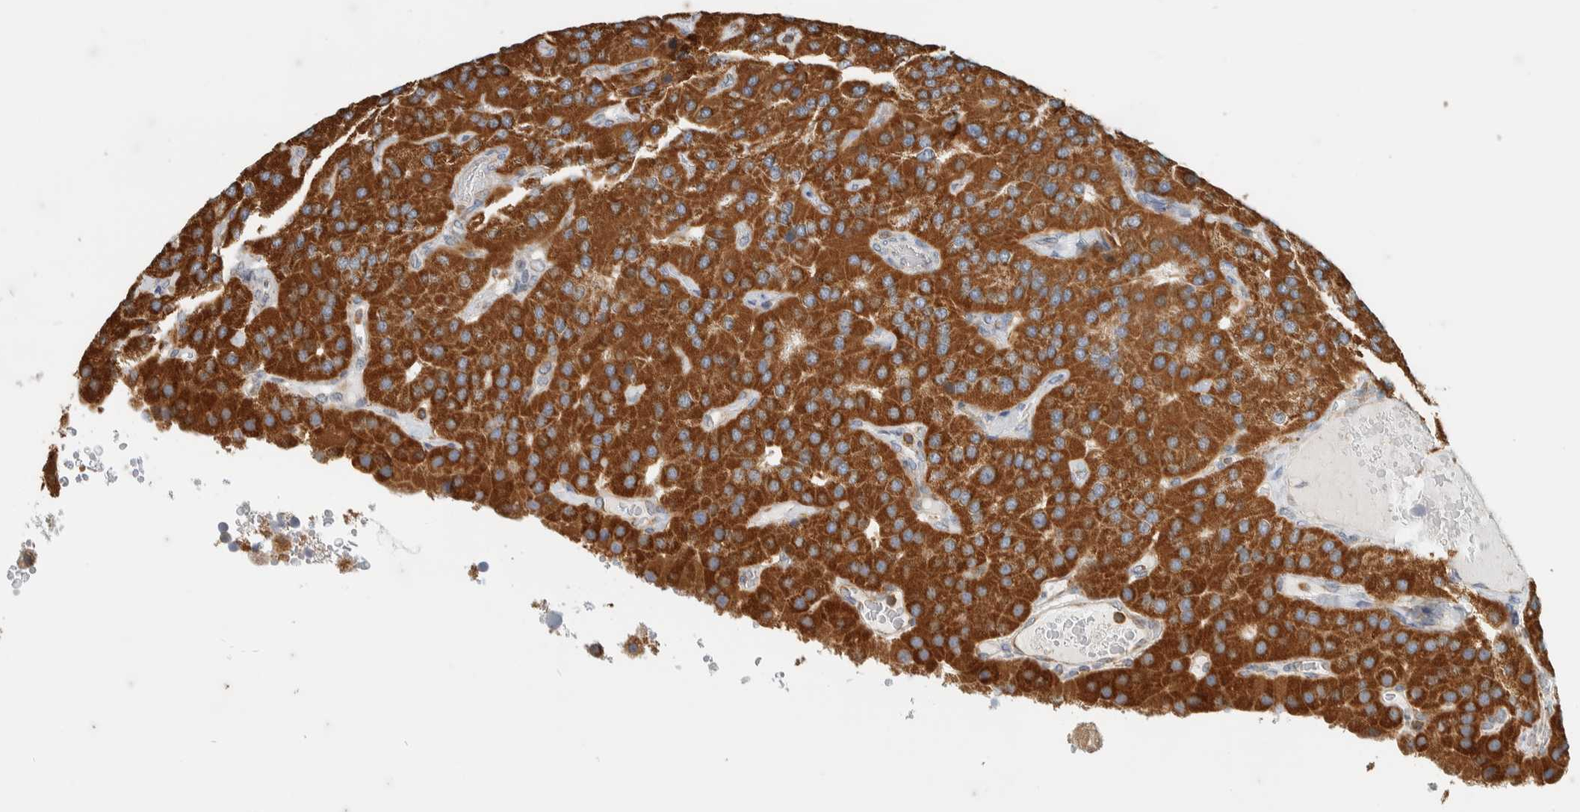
{"staining": {"intensity": "strong", "quantity": ">75%", "location": "cytoplasmic/membranous"}, "tissue": "parathyroid gland", "cell_type": "Glandular cells", "image_type": "normal", "snomed": [{"axis": "morphology", "description": "Normal tissue, NOS"}, {"axis": "morphology", "description": "Adenoma, NOS"}, {"axis": "topography", "description": "Parathyroid gland"}], "caption": "Approximately >75% of glandular cells in benign parathyroid gland show strong cytoplasmic/membranous protein positivity as visualized by brown immunohistochemical staining.", "gene": "CCDC57", "patient": {"sex": "female", "age": 86}}